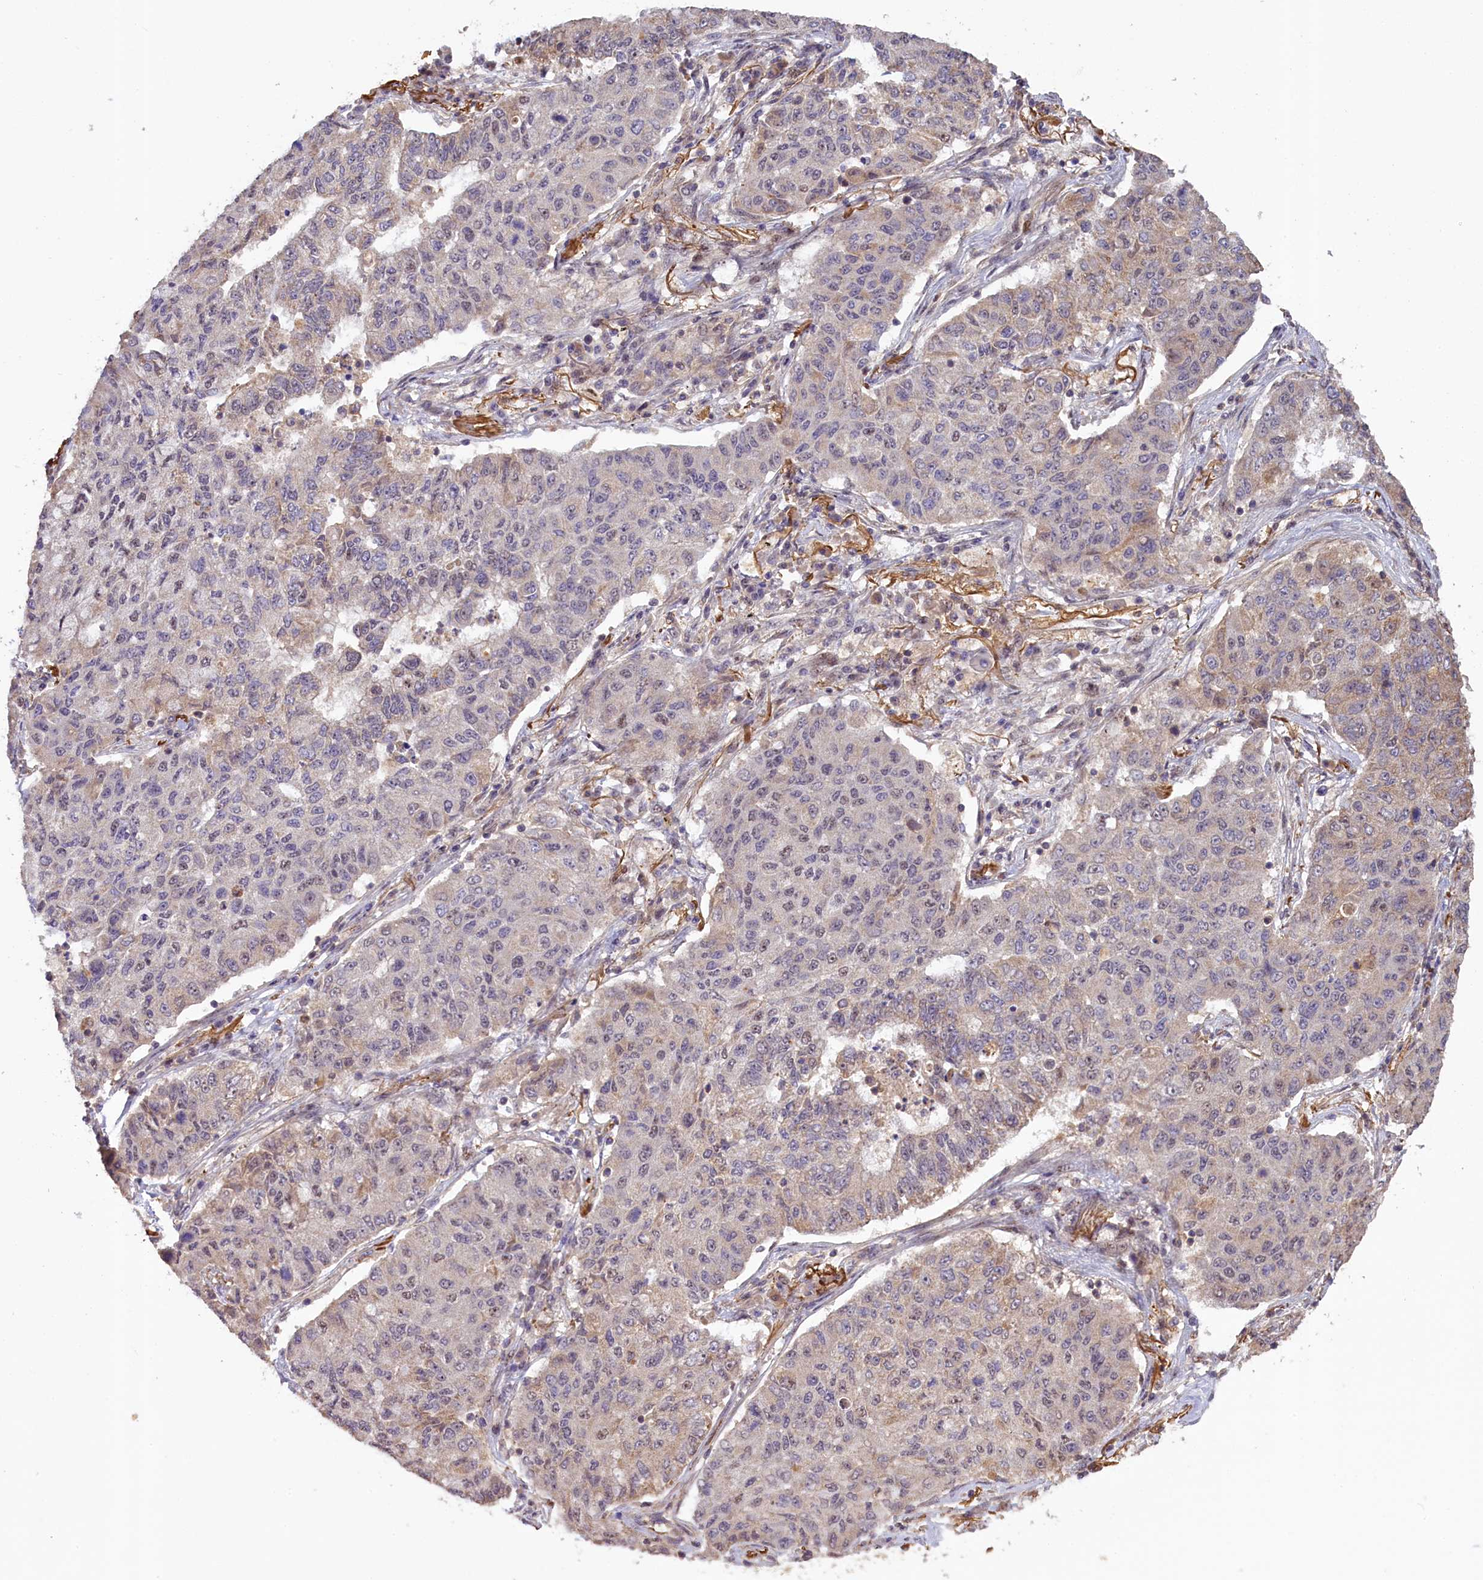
{"staining": {"intensity": "weak", "quantity": "25%-75%", "location": "cytoplasmic/membranous,nuclear"}, "tissue": "lung cancer", "cell_type": "Tumor cells", "image_type": "cancer", "snomed": [{"axis": "morphology", "description": "Squamous cell carcinoma, NOS"}, {"axis": "topography", "description": "Lung"}], "caption": "Brown immunohistochemical staining in human lung cancer (squamous cell carcinoma) demonstrates weak cytoplasmic/membranous and nuclear staining in approximately 25%-75% of tumor cells.", "gene": "FUZ", "patient": {"sex": "male", "age": 74}}